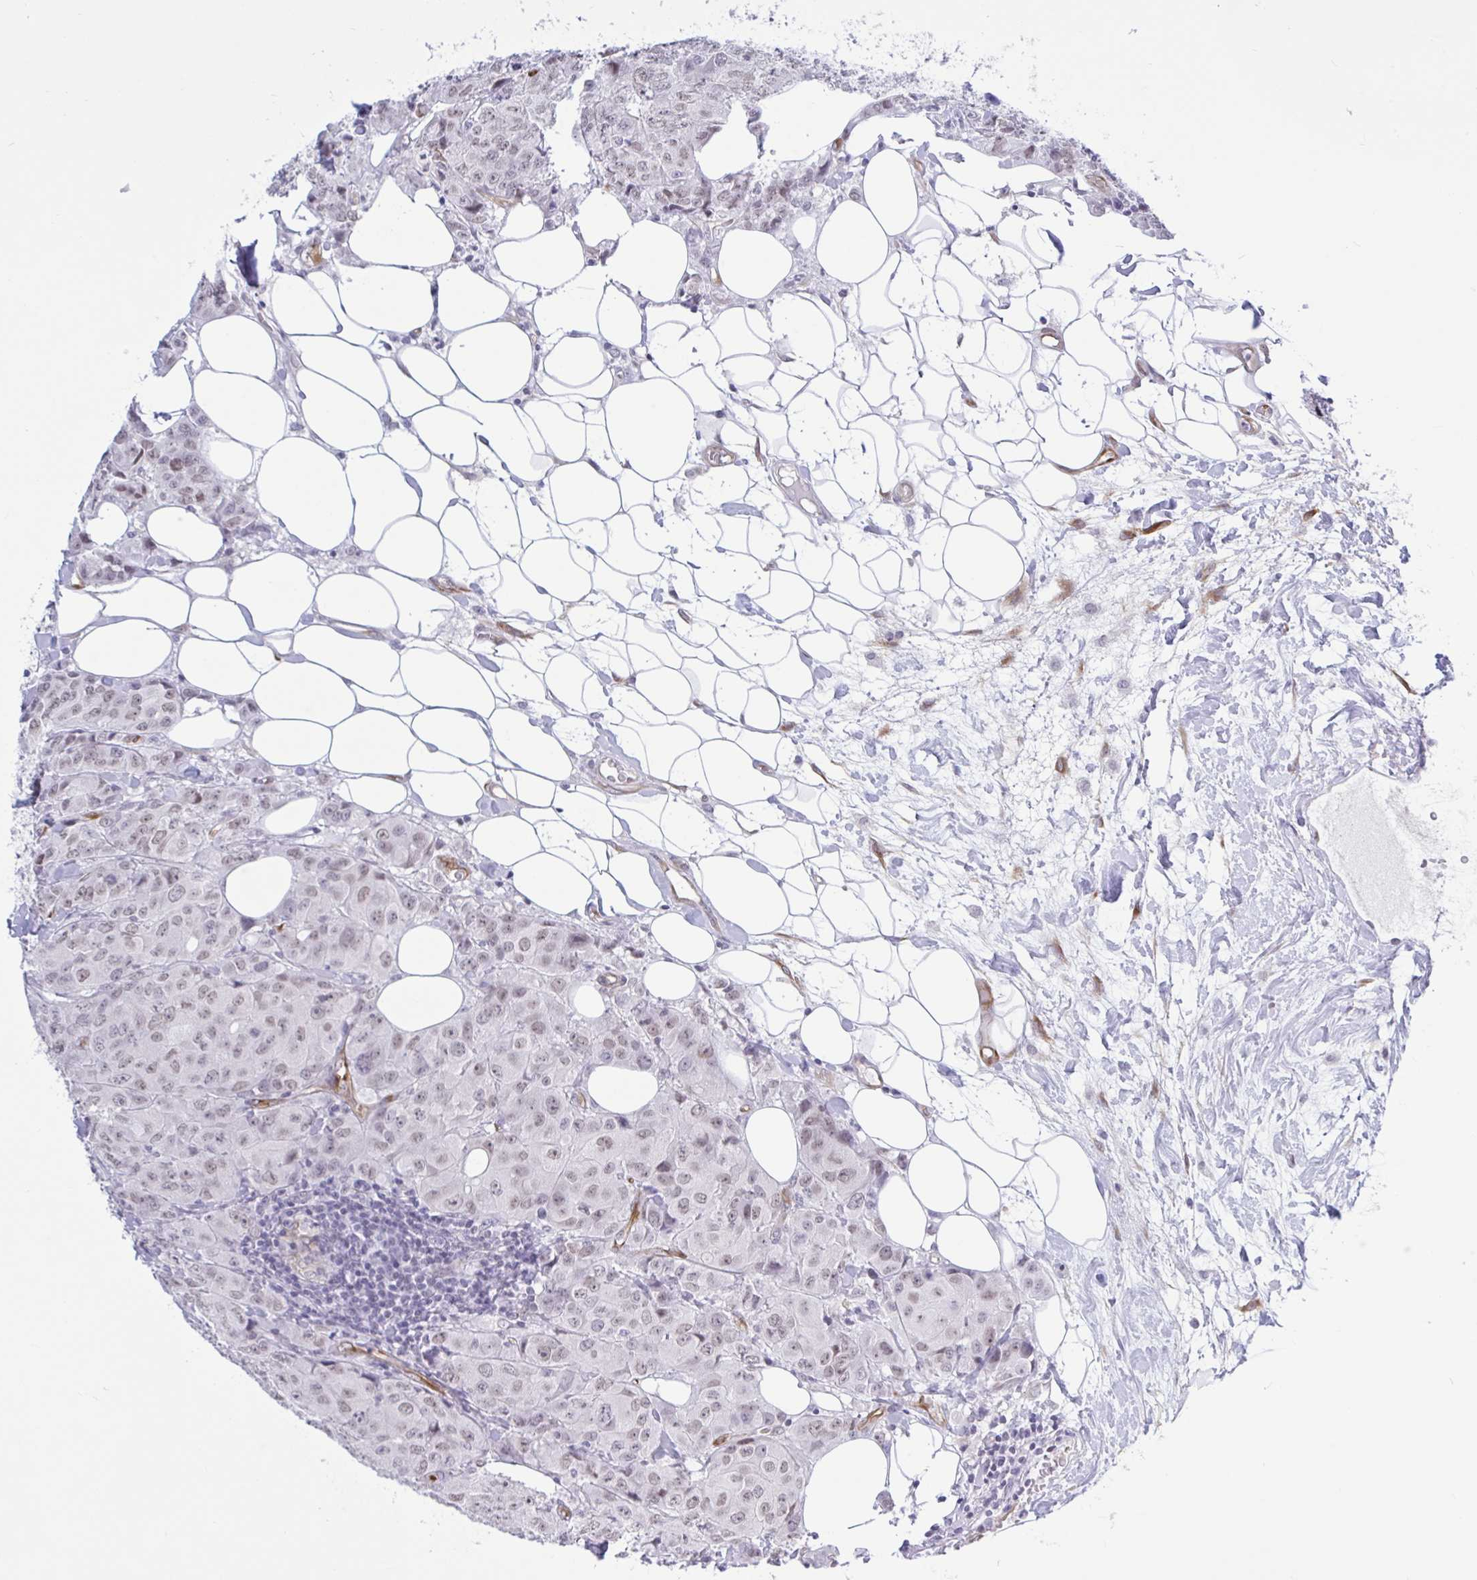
{"staining": {"intensity": "negative", "quantity": "none", "location": "none"}, "tissue": "breast cancer", "cell_type": "Tumor cells", "image_type": "cancer", "snomed": [{"axis": "morphology", "description": "Duct carcinoma"}, {"axis": "topography", "description": "Breast"}], "caption": "DAB (3,3'-diaminobenzidine) immunohistochemical staining of intraductal carcinoma (breast) shows no significant expression in tumor cells.", "gene": "EML1", "patient": {"sex": "female", "age": 43}}